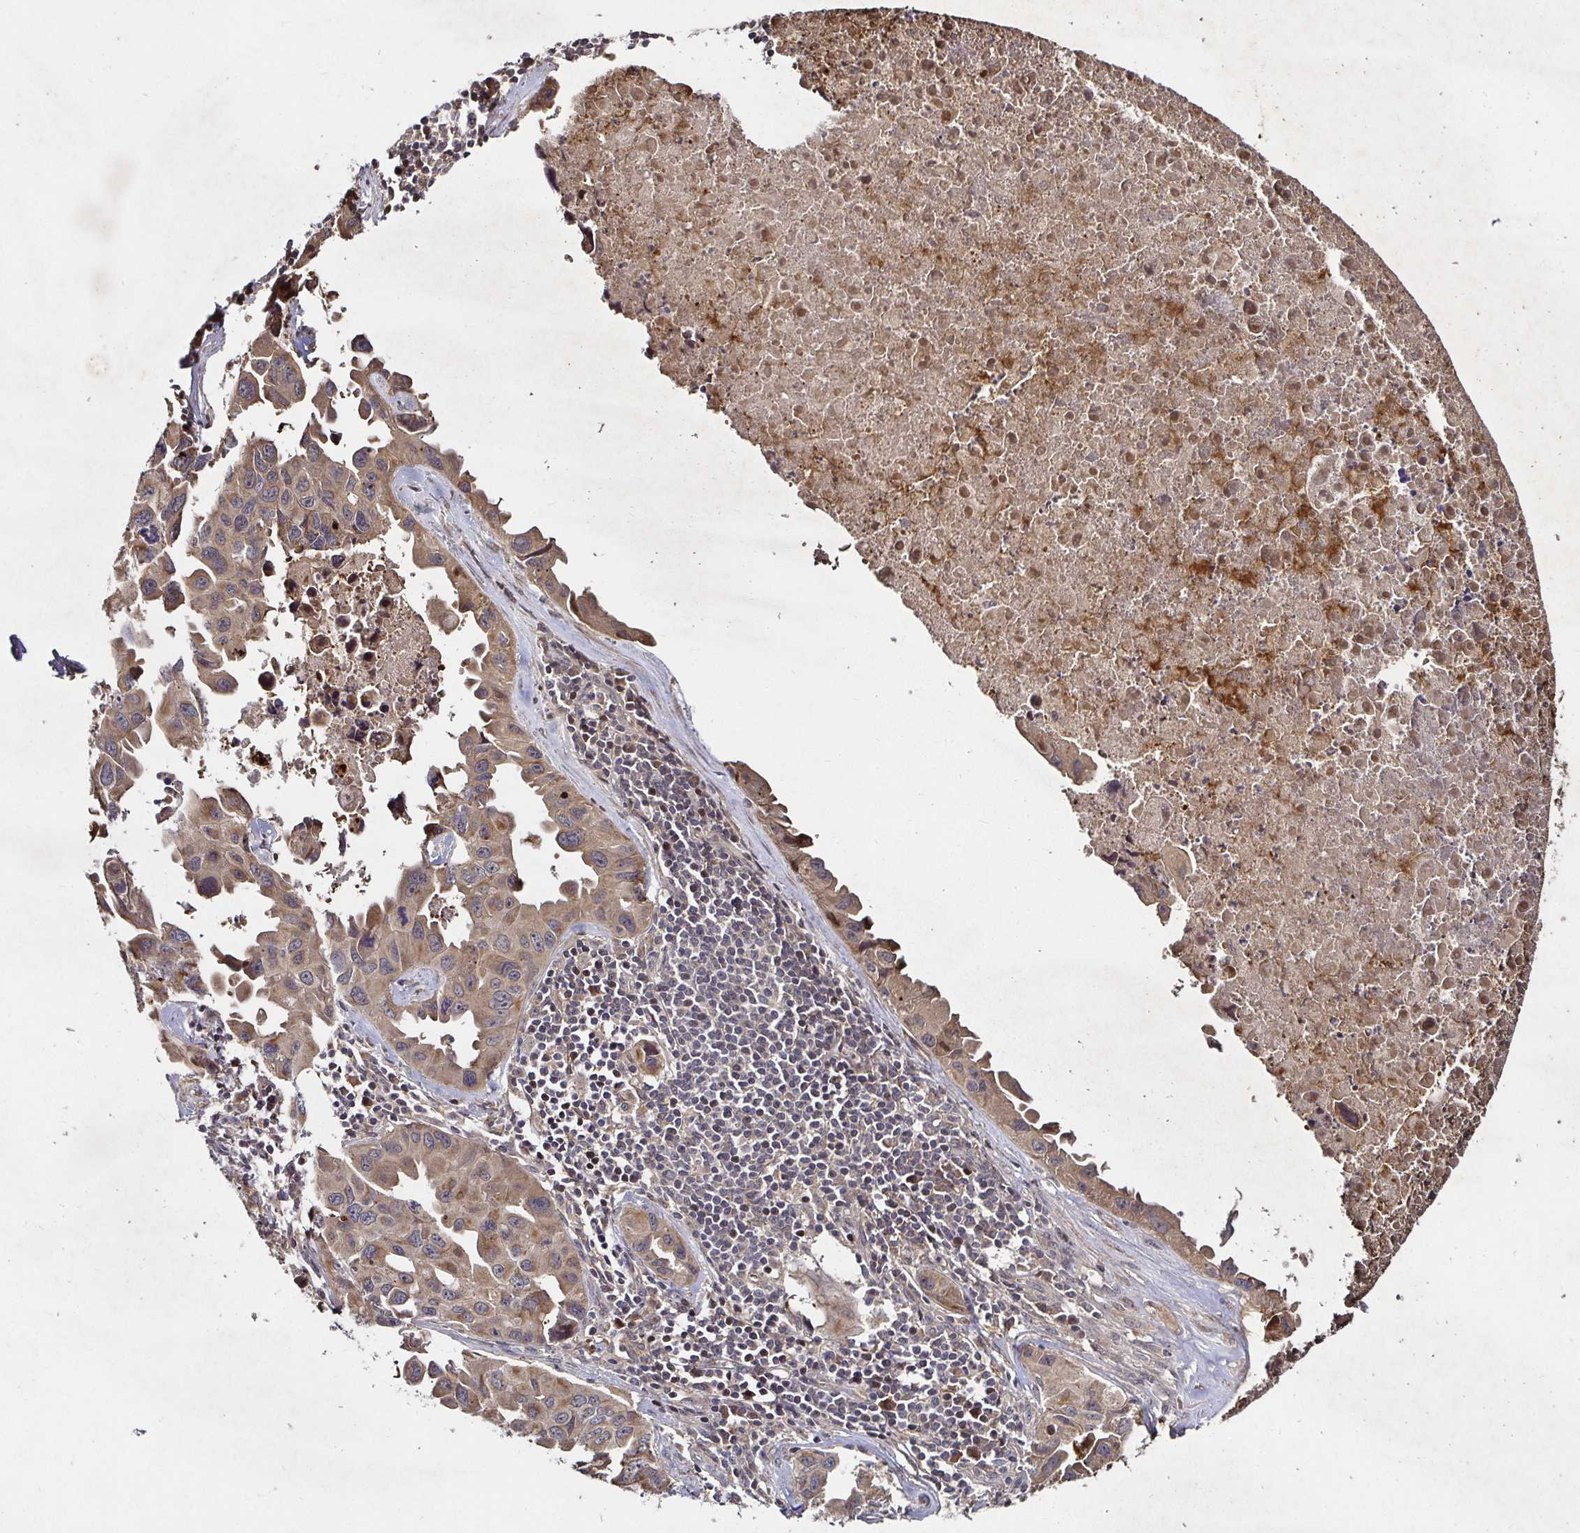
{"staining": {"intensity": "weak", "quantity": ">75%", "location": "cytoplasmic/membranous"}, "tissue": "lung cancer", "cell_type": "Tumor cells", "image_type": "cancer", "snomed": [{"axis": "morphology", "description": "Adenocarcinoma, NOS"}, {"axis": "topography", "description": "Lymph node"}, {"axis": "topography", "description": "Lung"}], "caption": "Lung cancer (adenocarcinoma) stained with a brown dye exhibits weak cytoplasmic/membranous positive staining in about >75% of tumor cells.", "gene": "SMYD3", "patient": {"sex": "male", "age": 64}}